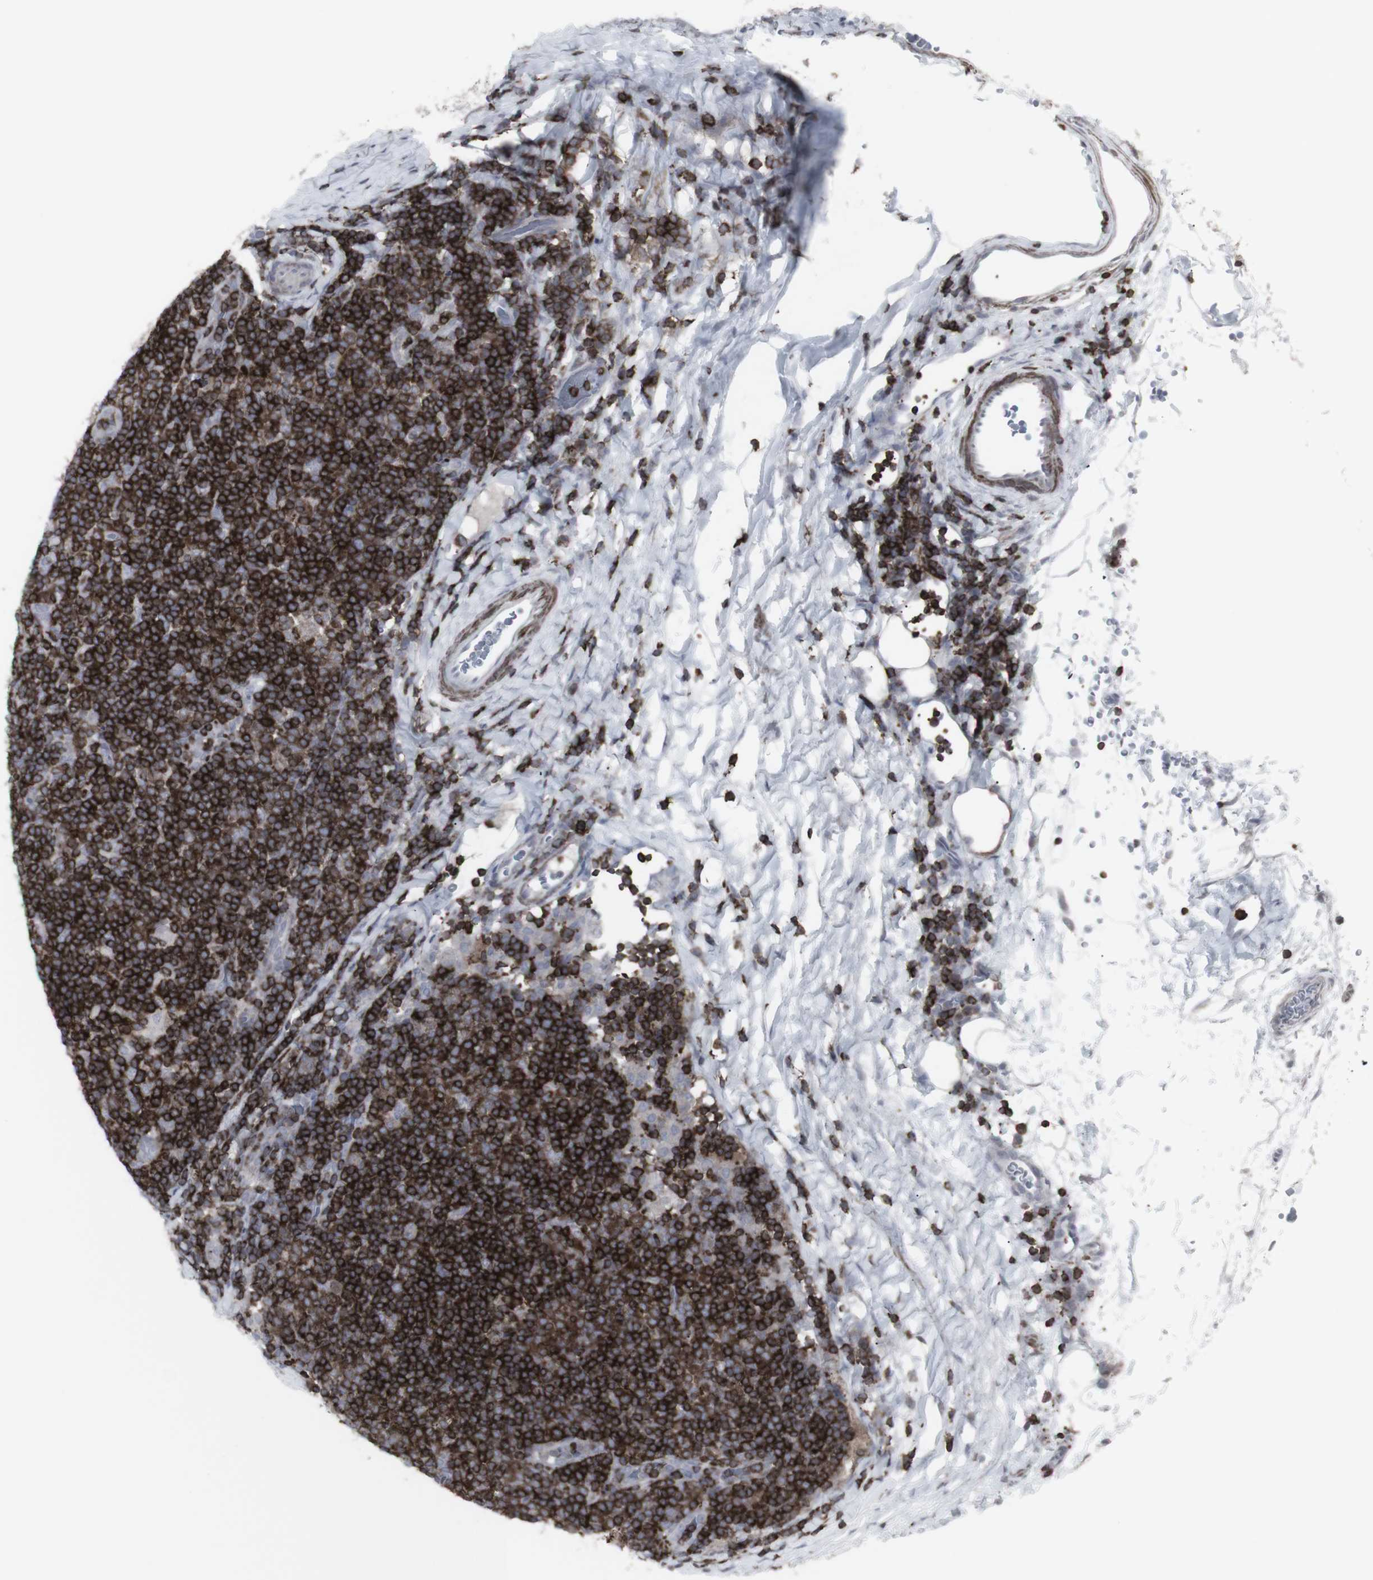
{"staining": {"intensity": "negative", "quantity": "none", "location": "none"}, "tissue": "lymphoma", "cell_type": "Tumor cells", "image_type": "cancer", "snomed": [{"axis": "morphology", "description": "Hodgkin's disease, NOS"}, {"axis": "topography", "description": "Lymph node"}], "caption": "Tumor cells show no significant protein expression in Hodgkin's disease.", "gene": "APOBEC2", "patient": {"sex": "female", "age": 57}}